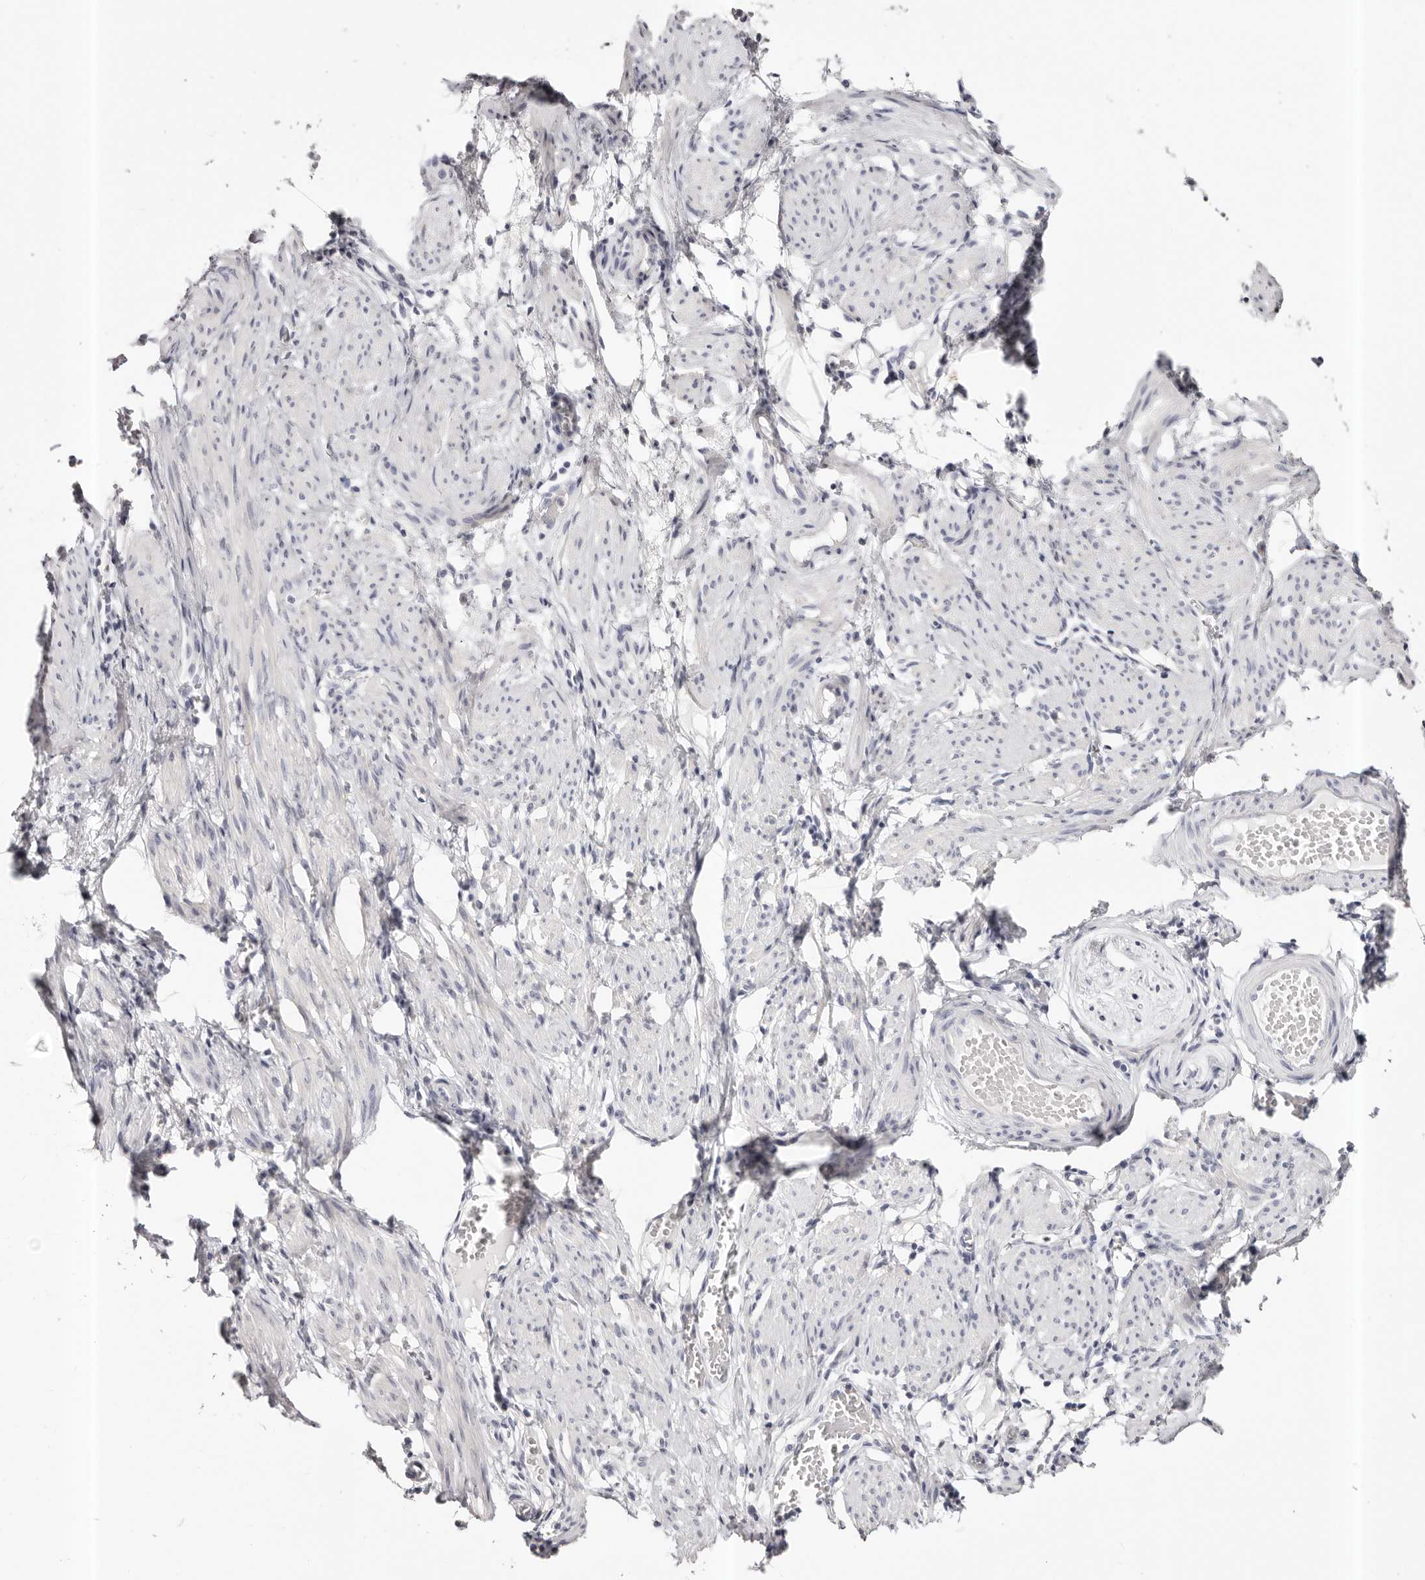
{"staining": {"intensity": "negative", "quantity": "none", "location": "none"}, "tissue": "adipose tissue", "cell_type": "Adipocytes", "image_type": "normal", "snomed": [{"axis": "morphology", "description": "Normal tissue, NOS"}, {"axis": "topography", "description": "Smooth muscle"}, {"axis": "topography", "description": "Peripheral nerve tissue"}], "caption": "This image is of normal adipose tissue stained with IHC to label a protein in brown with the nuclei are counter-stained blue. There is no positivity in adipocytes.", "gene": "ROM1", "patient": {"sex": "female", "age": 39}}